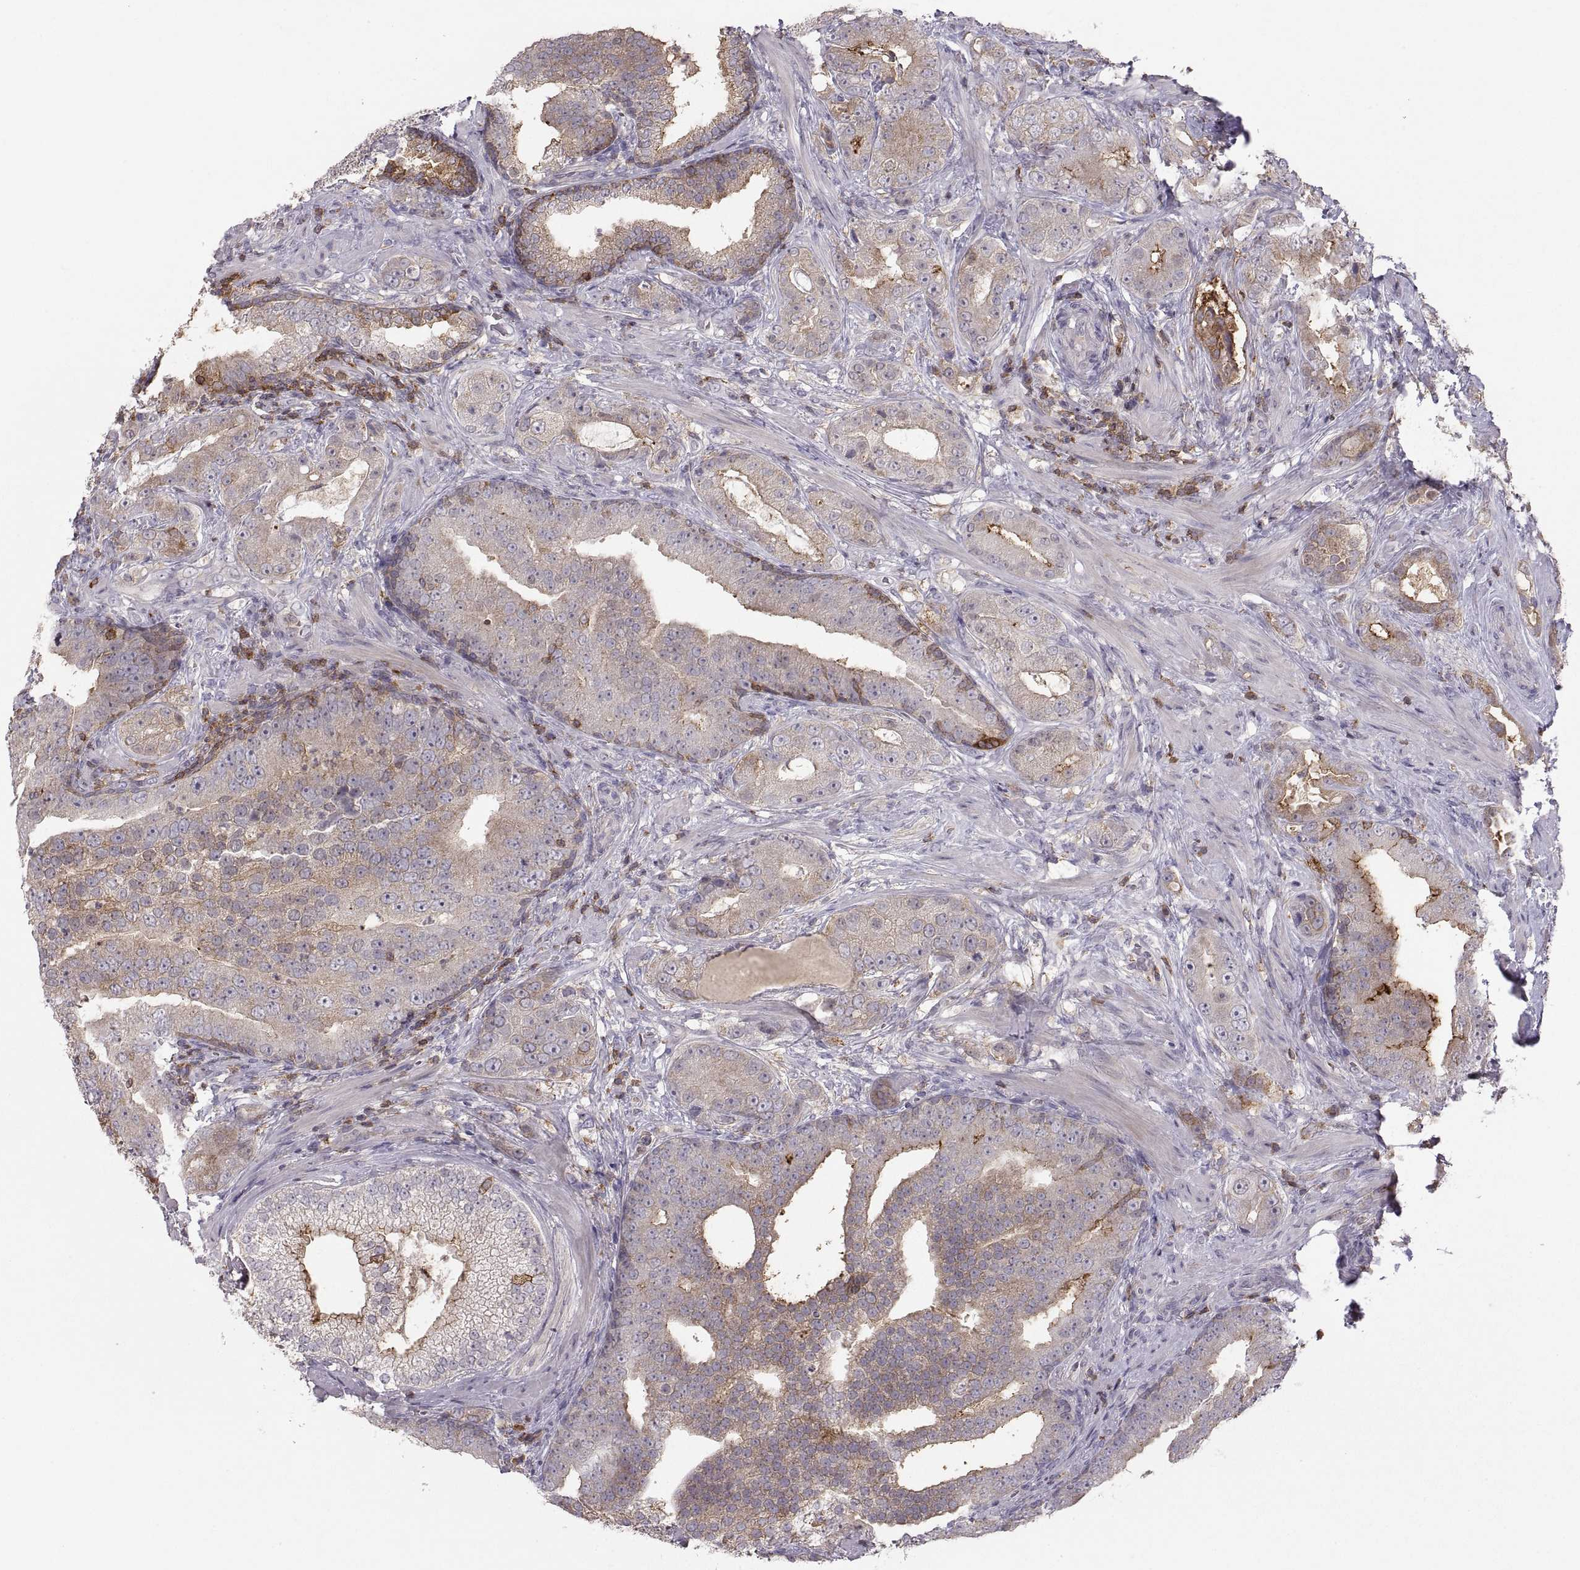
{"staining": {"intensity": "strong", "quantity": "<25%", "location": "cytoplasmic/membranous"}, "tissue": "prostate cancer", "cell_type": "Tumor cells", "image_type": "cancer", "snomed": [{"axis": "morphology", "description": "Adenocarcinoma, NOS"}, {"axis": "topography", "description": "Prostate"}], "caption": "IHC staining of prostate cancer (adenocarcinoma), which reveals medium levels of strong cytoplasmic/membranous expression in approximately <25% of tumor cells indicating strong cytoplasmic/membranous protein positivity. The staining was performed using DAB (brown) for protein detection and nuclei were counterstained in hematoxylin (blue).", "gene": "EZR", "patient": {"sex": "male", "age": 57}}